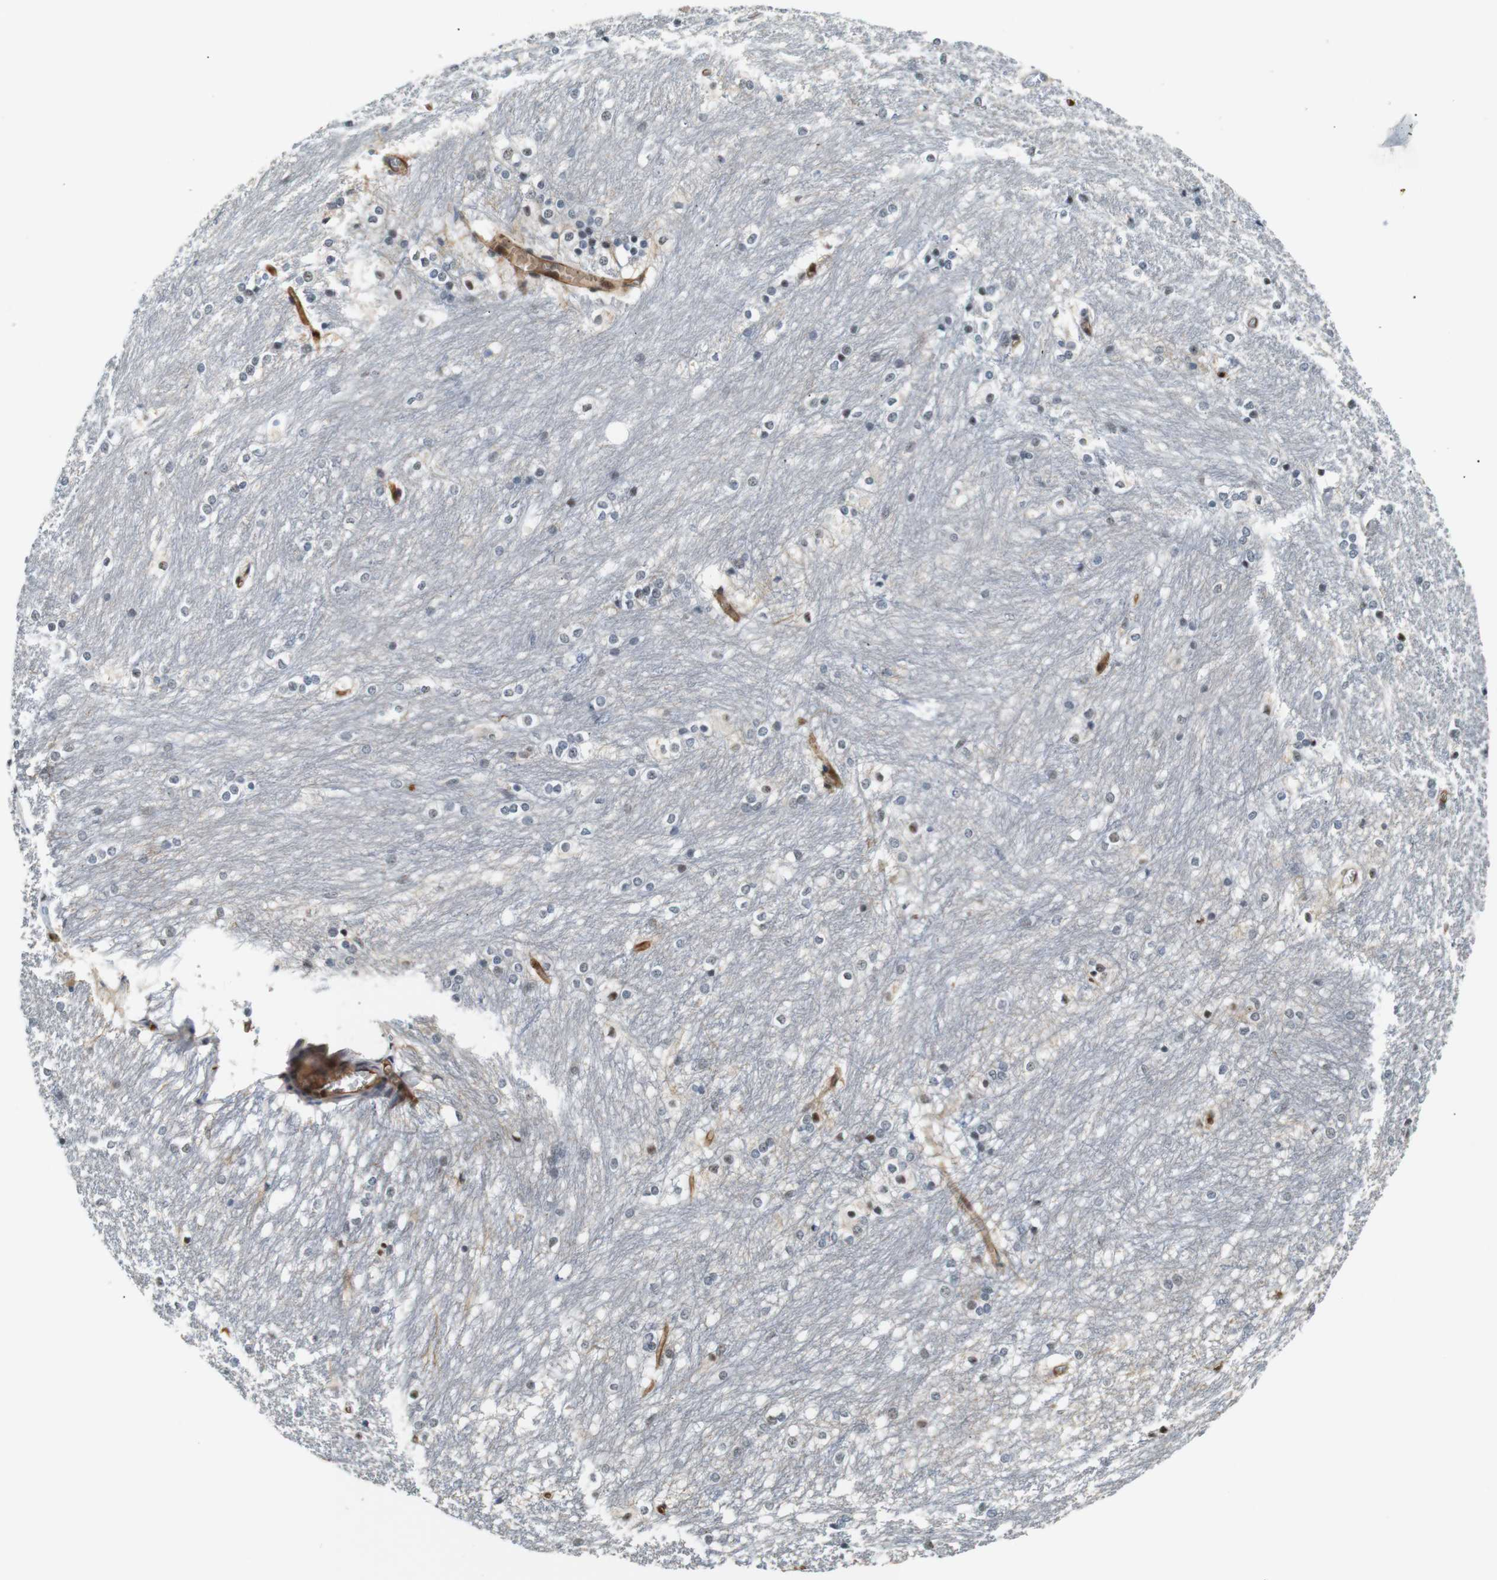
{"staining": {"intensity": "weak", "quantity": "<25%", "location": "nuclear"}, "tissue": "caudate", "cell_type": "Glial cells", "image_type": "normal", "snomed": [{"axis": "morphology", "description": "Normal tissue, NOS"}, {"axis": "topography", "description": "Lateral ventricle wall"}], "caption": "IHC micrograph of normal caudate stained for a protein (brown), which reveals no positivity in glial cells. The staining is performed using DAB (3,3'-diaminobenzidine) brown chromogen with nuclei counter-stained in using hematoxylin.", "gene": "LXN", "patient": {"sex": "female", "age": 19}}